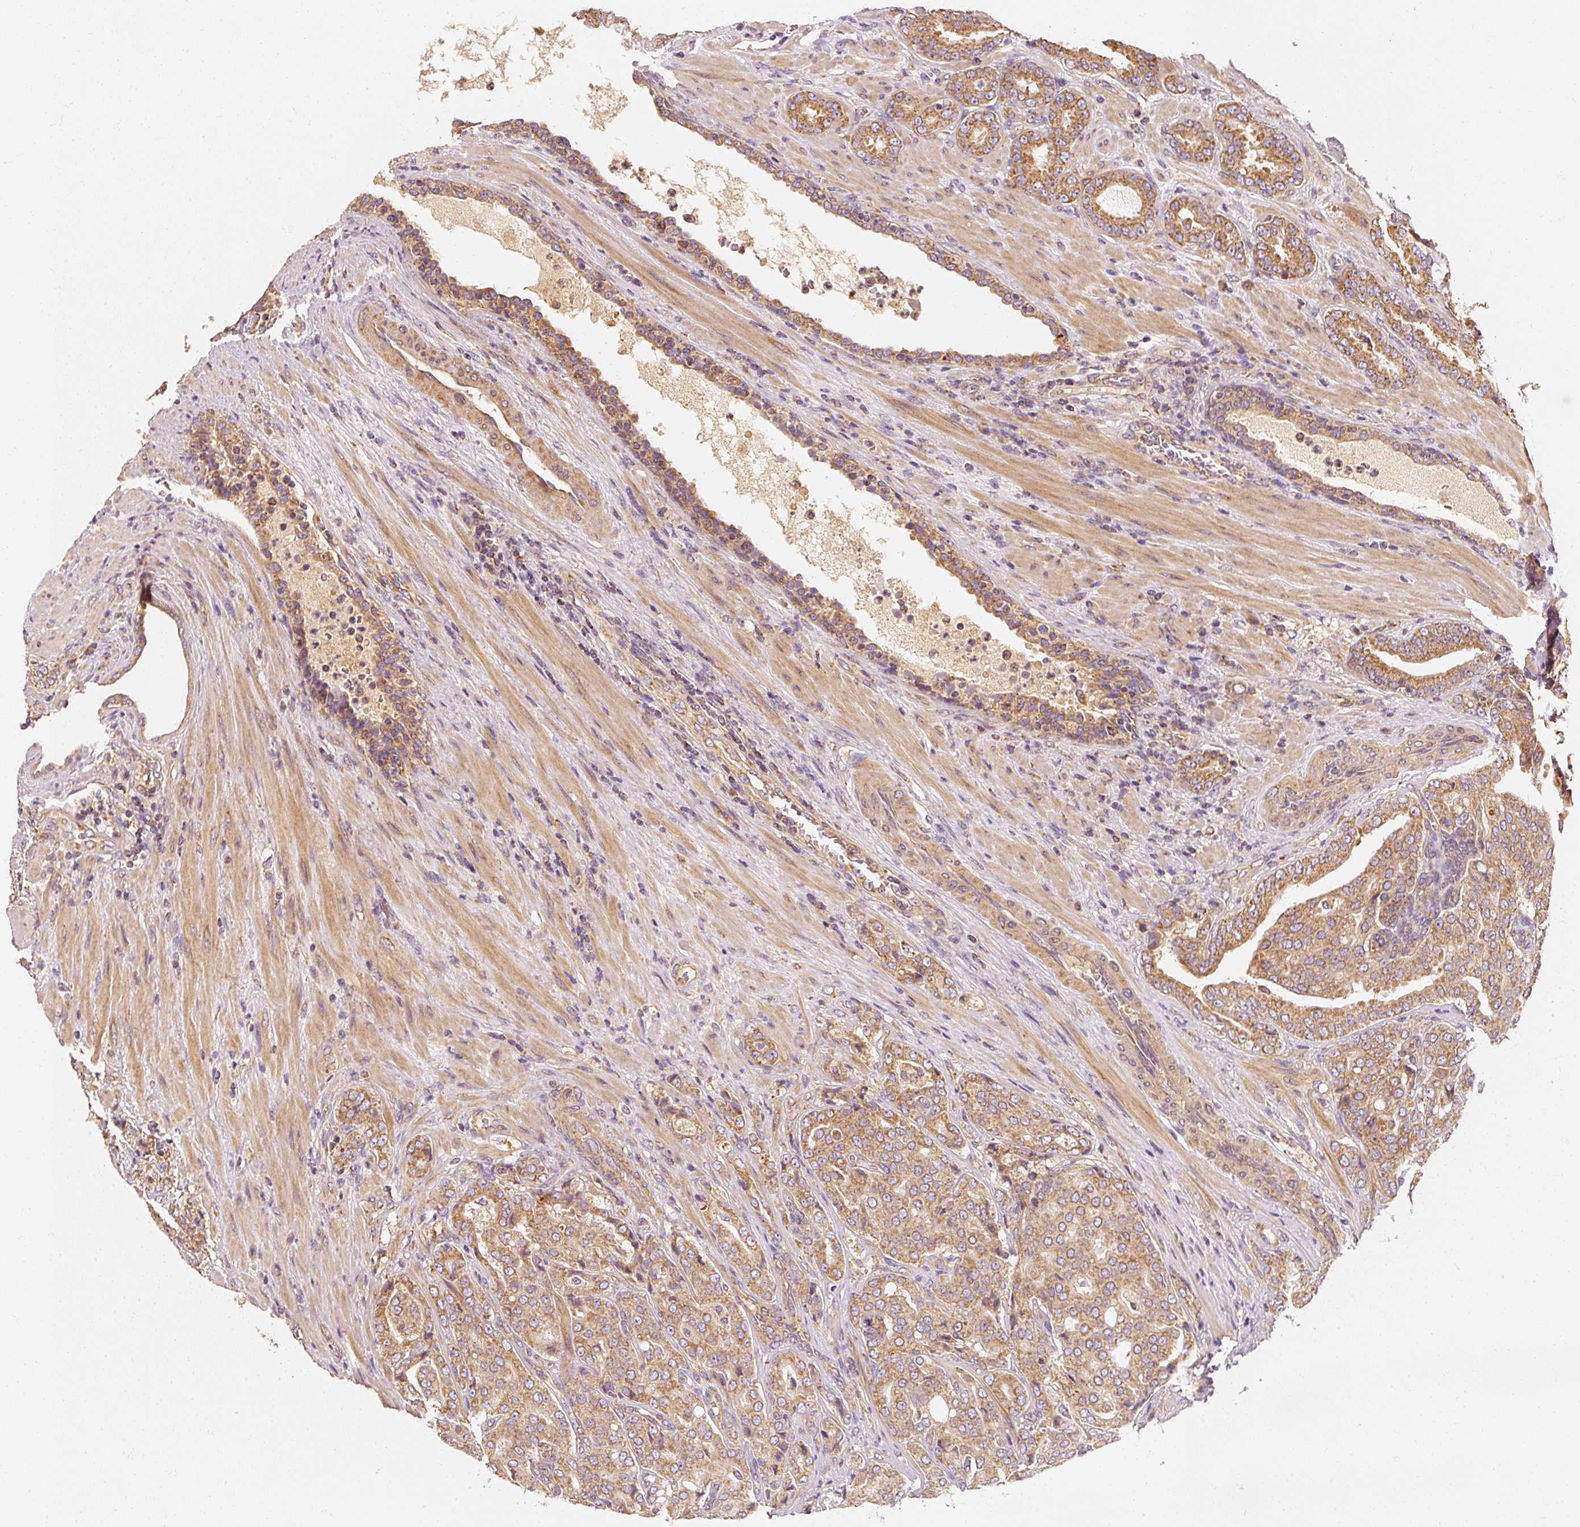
{"staining": {"intensity": "moderate", "quantity": ">75%", "location": "cytoplasmic/membranous"}, "tissue": "prostate cancer", "cell_type": "Tumor cells", "image_type": "cancer", "snomed": [{"axis": "morphology", "description": "Adenocarcinoma, High grade"}, {"axis": "topography", "description": "Prostate"}], "caption": "Prostate cancer (adenocarcinoma (high-grade)) was stained to show a protein in brown. There is medium levels of moderate cytoplasmic/membranous expression in about >75% of tumor cells.", "gene": "TOMM40", "patient": {"sex": "male", "age": 68}}